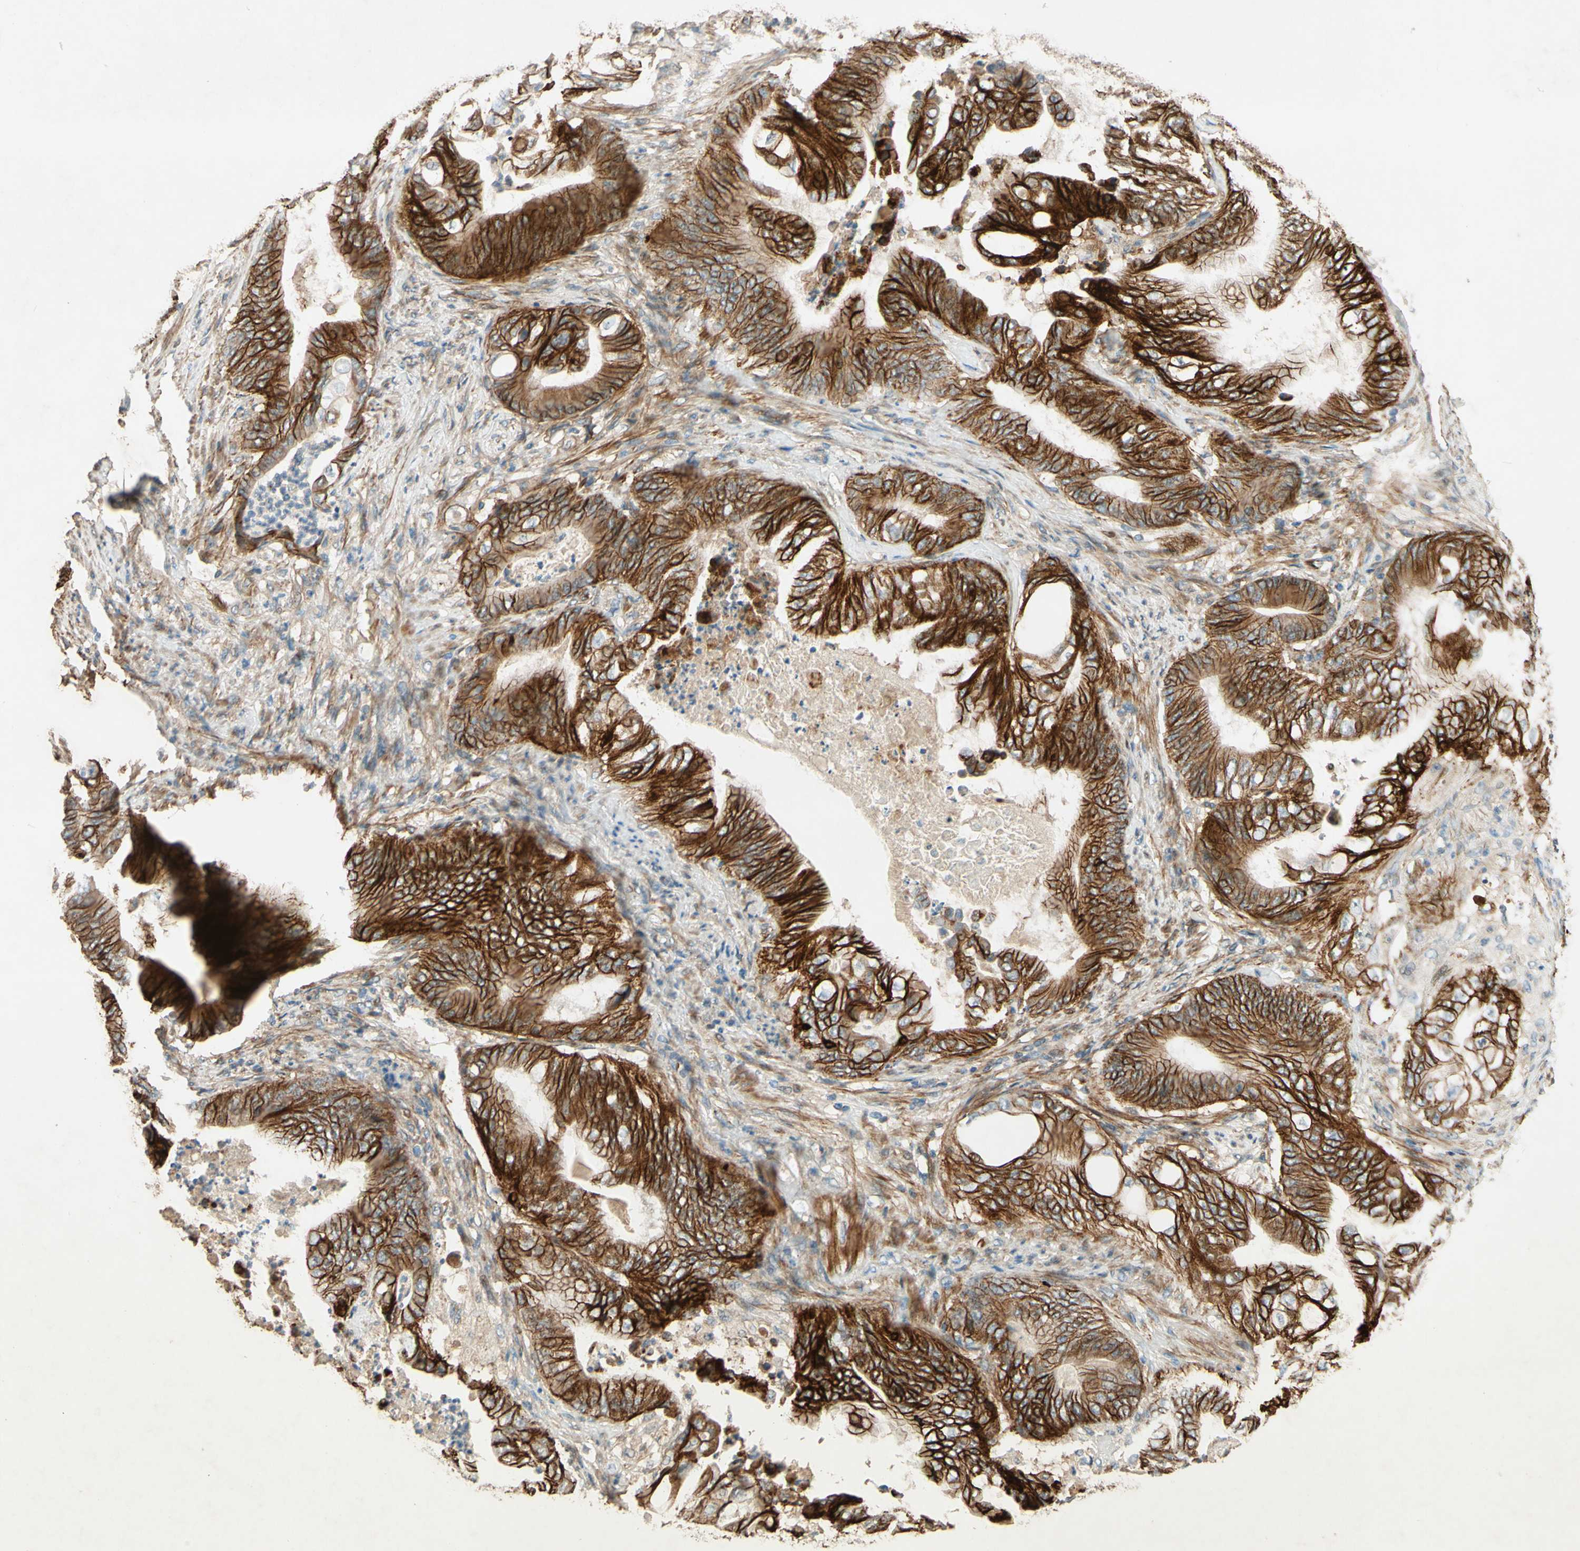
{"staining": {"intensity": "strong", "quantity": ">75%", "location": "cytoplasmic/membranous"}, "tissue": "stomach cancer", "cell_type": "Tumor cells", "image_type": "cancer", "snomed": [{"axis": "morphology", "description": "Adenocarcinoma, NOS"}, {"axis": "topography", "description": "Stomach"}], "caption": "Immunohistochemical staining of human stomach cancer (adenocarcinoma) demonstrates high levels of strong cytoplasmic/membranous positivity in approximately >75% of tumor cells.", "gene": "ADAM17", "patient": {"sex": "female", "age": 73}}